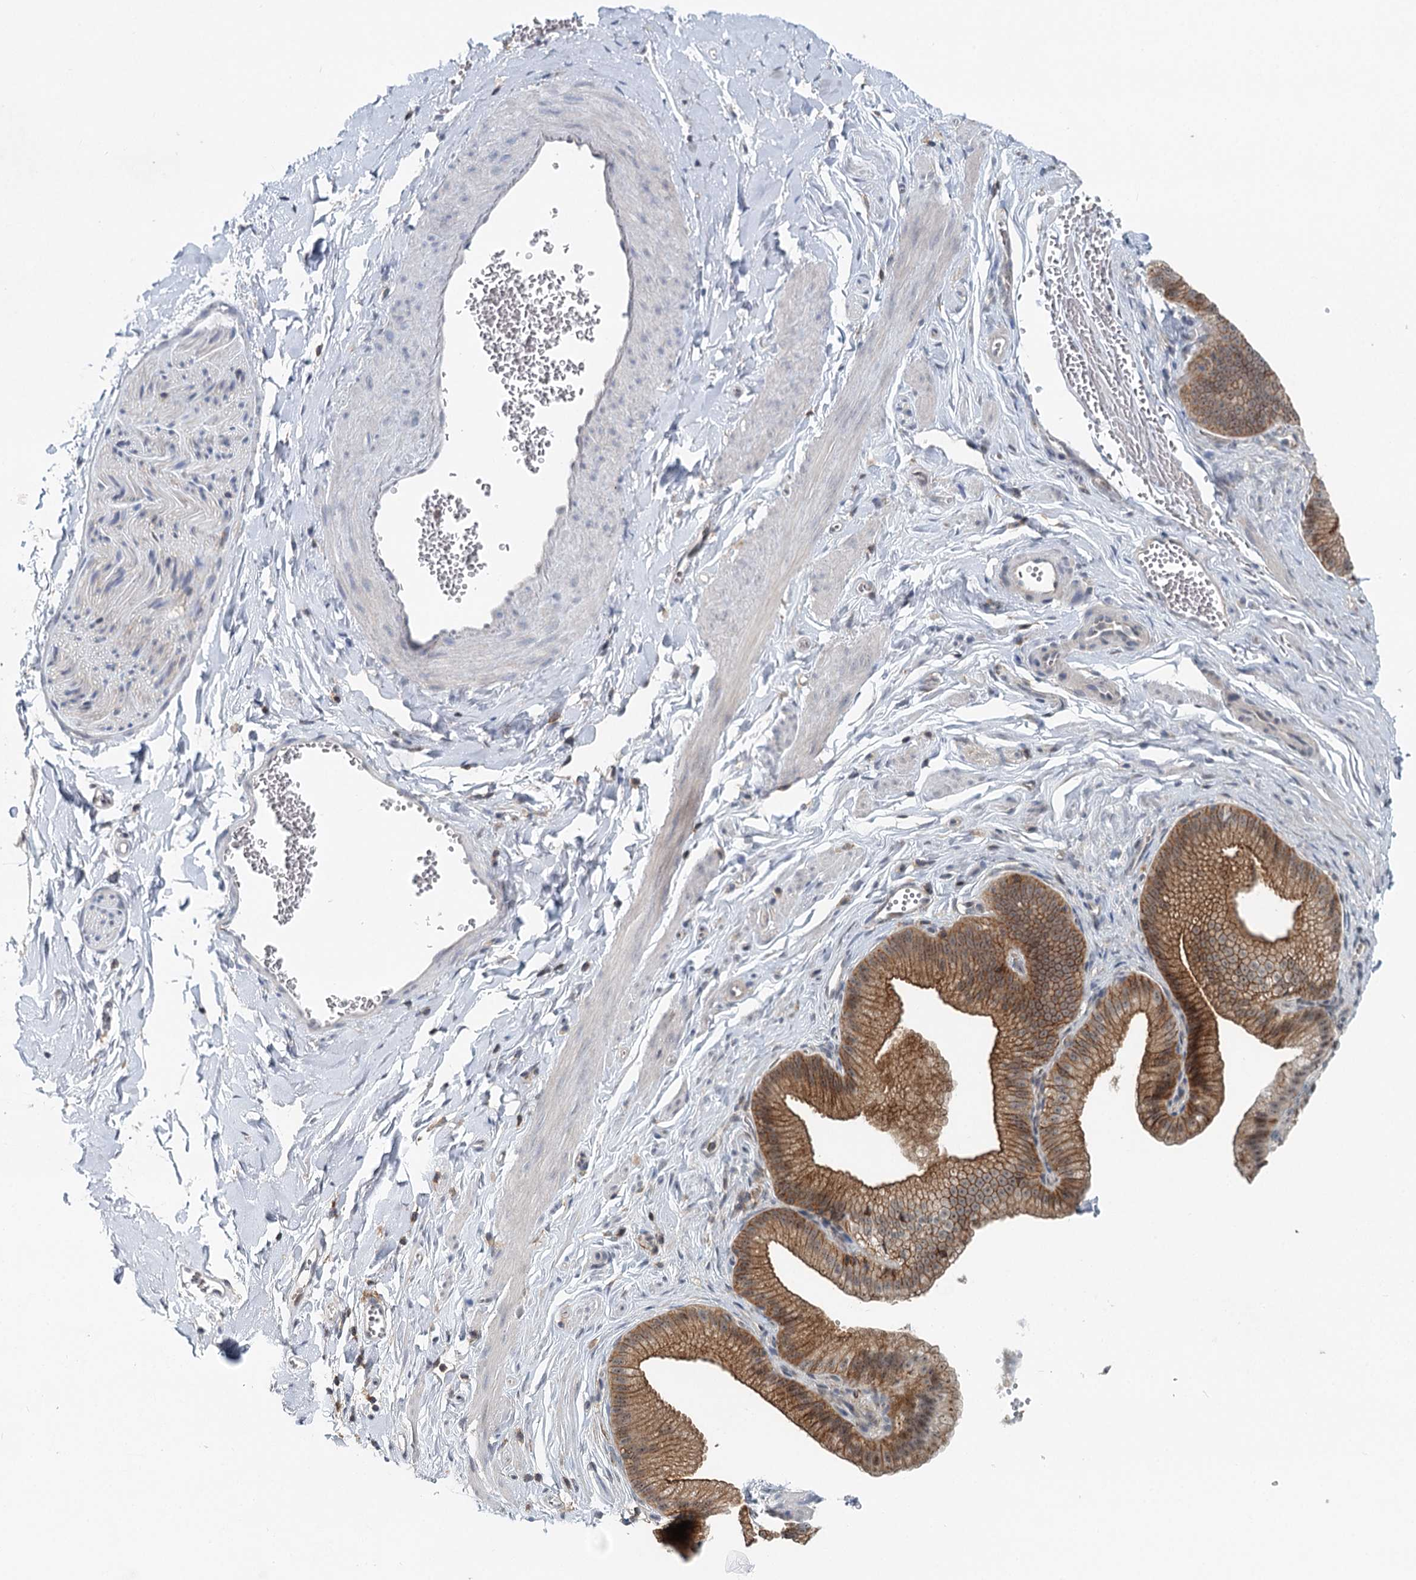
{"staining": {"intensity": "weak", "quantity": ">75%", "location": "cytoplasmic/membranous"}, "tissue": "adipose tissue", "cell_type": "Adipocytes", "image_type": "normal", "snomed": [{"axis": "morphology", "description": "Normal tissue, NOS"}, {"axis": "topography", "description": "Gallbladder"}, {"axis": "topography", "description": "Peripheral nerve tissue"}], "caption": "Immunohistochemistry (IHC) (DAB (3,3'-diaminobenzidine)) staining of benign human adipose tissue demonstrates weak cytoplasmic/membranous protein expression in about >75% of adipocytes. (DAB = brown stain, brightfield microscopy at high magnification).", "gene": "CDC42SE2", "patient": {"sex": "male", "age": 38}}